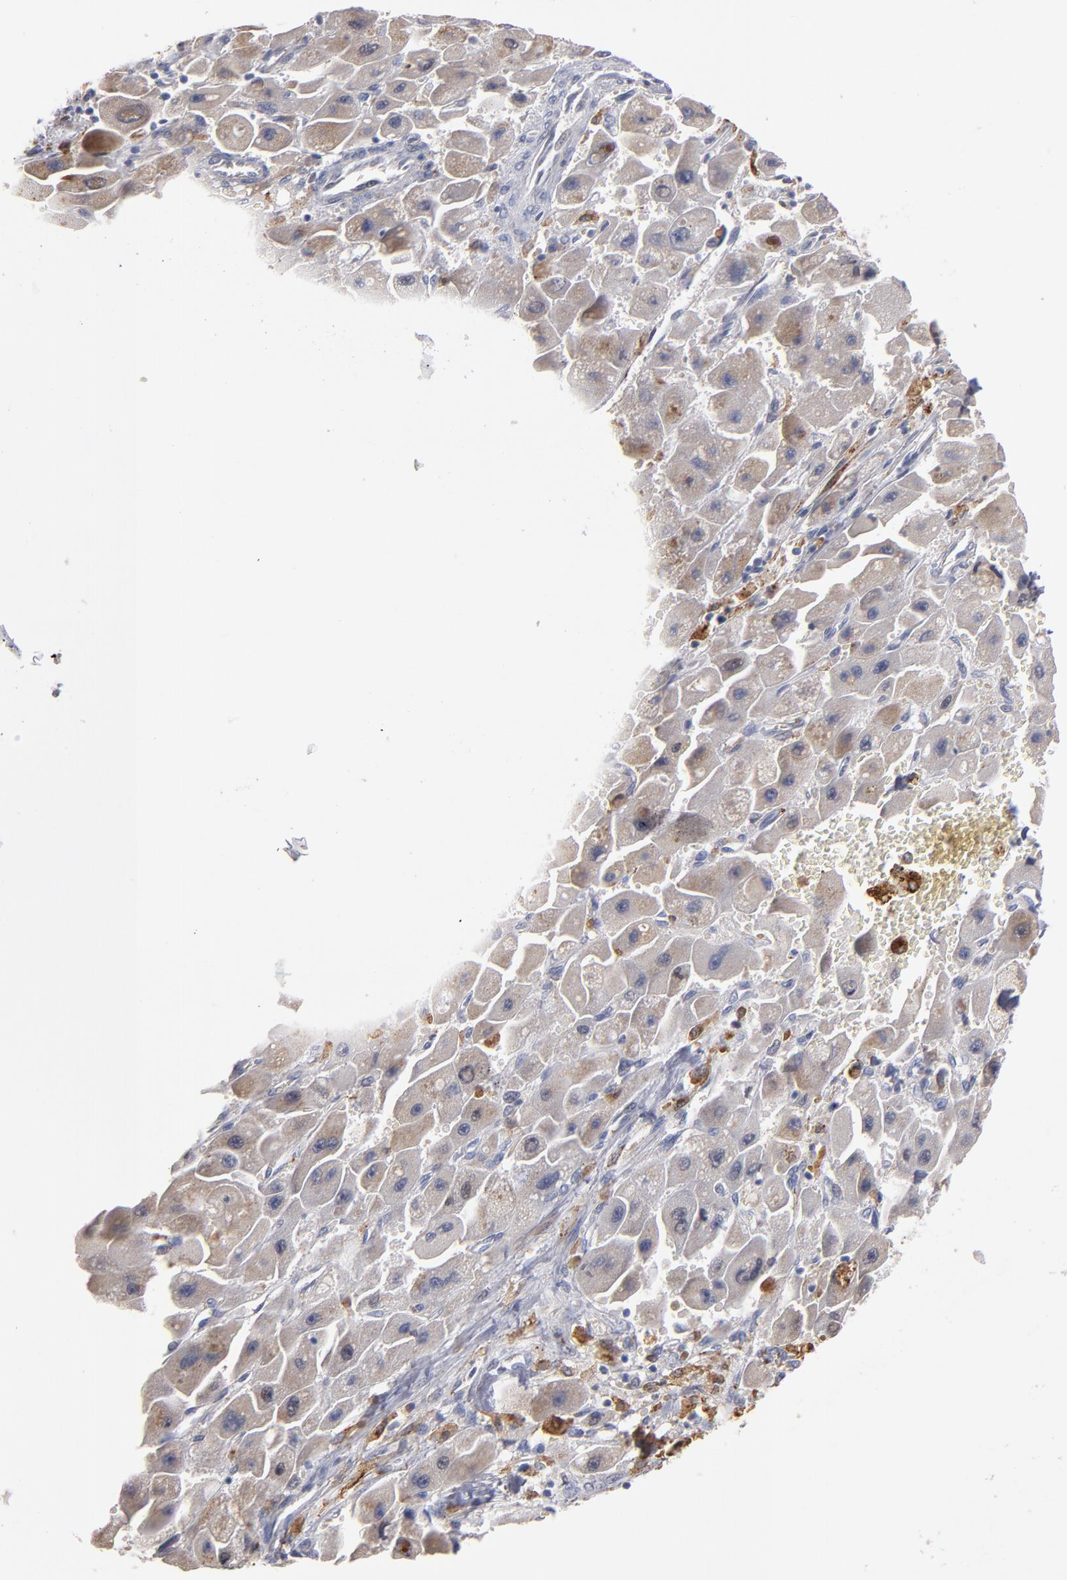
{"staining": {"intensity": "weak", "quantity": "25%-75%", "location": "cytoplasmic/membranous"}, "tissue": "liver cancer", "cell_type": "Tumor cells", "image_type": "cancer", "snomed": [{"axis": "morphology", "description": "Carcinoma, Hepatocellular, NOS"}, {"axis": "topography", "description": "Liver"}], "caption": "Immunohistochemistry micrograph of neoplastic tissue: human liver cancer (hepatocellular carcinoma) stained using immunohistochemistry (IHC) exhibits low levels of weak protein expression localized specifically in the cytoplasmic/membranous of tumor cells, appearing as a cytoplasmic/membranous brown color.", "gene": "SELP", "patient": {"sex": "male", "age": 24}}